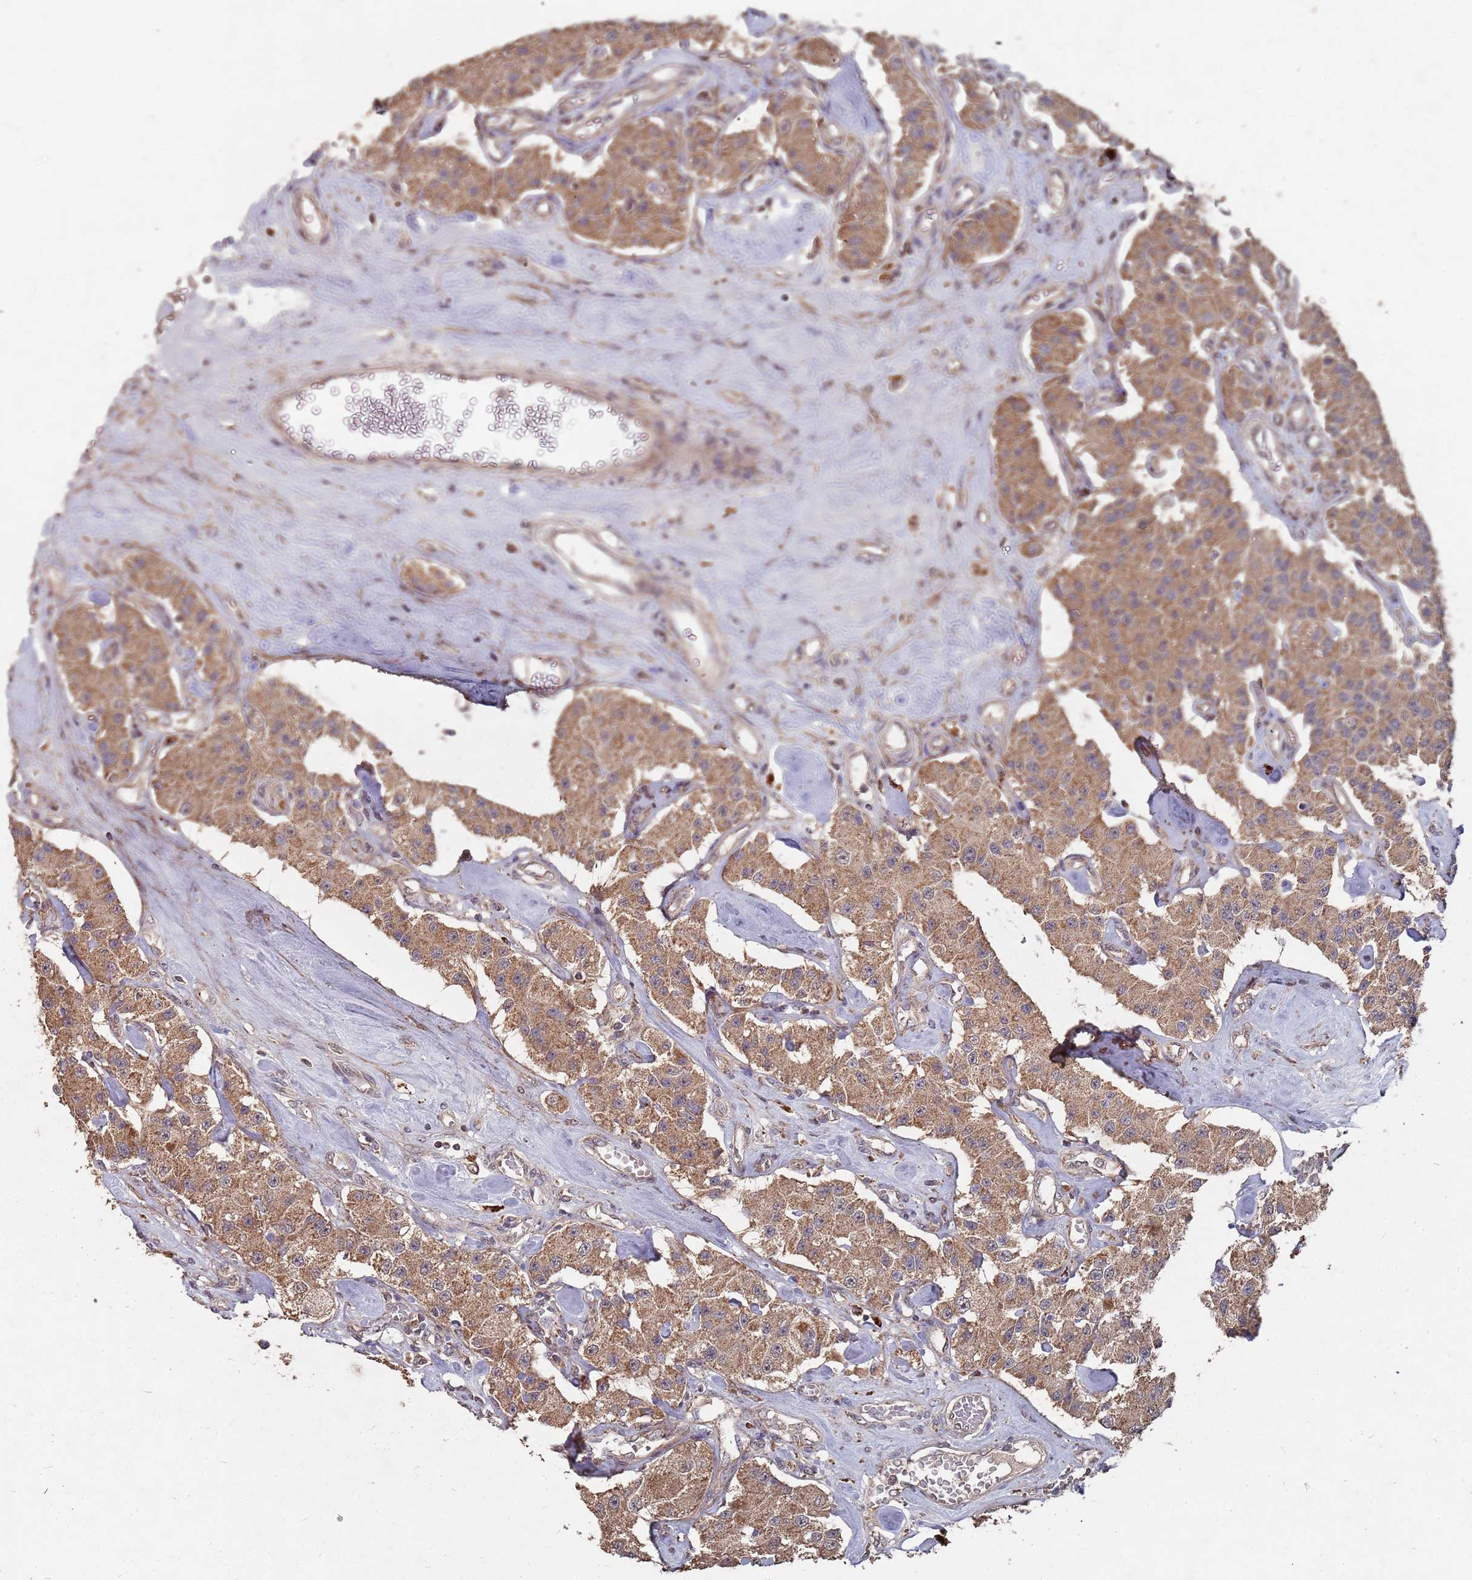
{"staining": {"intensity": "moderate", "quantity": ">75%", "location": "cytoplasmic/membranous"}, "tissue": "carcinoid", "cell_type": "Tumor cells", "image_type": "cancer", "snomed": [{"axis": "morphology", "description": "Carcinoid, malignant, NOS"}, {"axis": "topography", "description": "Pancreas"}], "caption": "Malignant carcinoid stained with immunohistochemistry (IHC) demonstrates moderate cytoplasmic/membranous staining in approximately >75% of tumor cells.", "gene": "PRORP", "patient": {"sex": "male", "age": 41}}